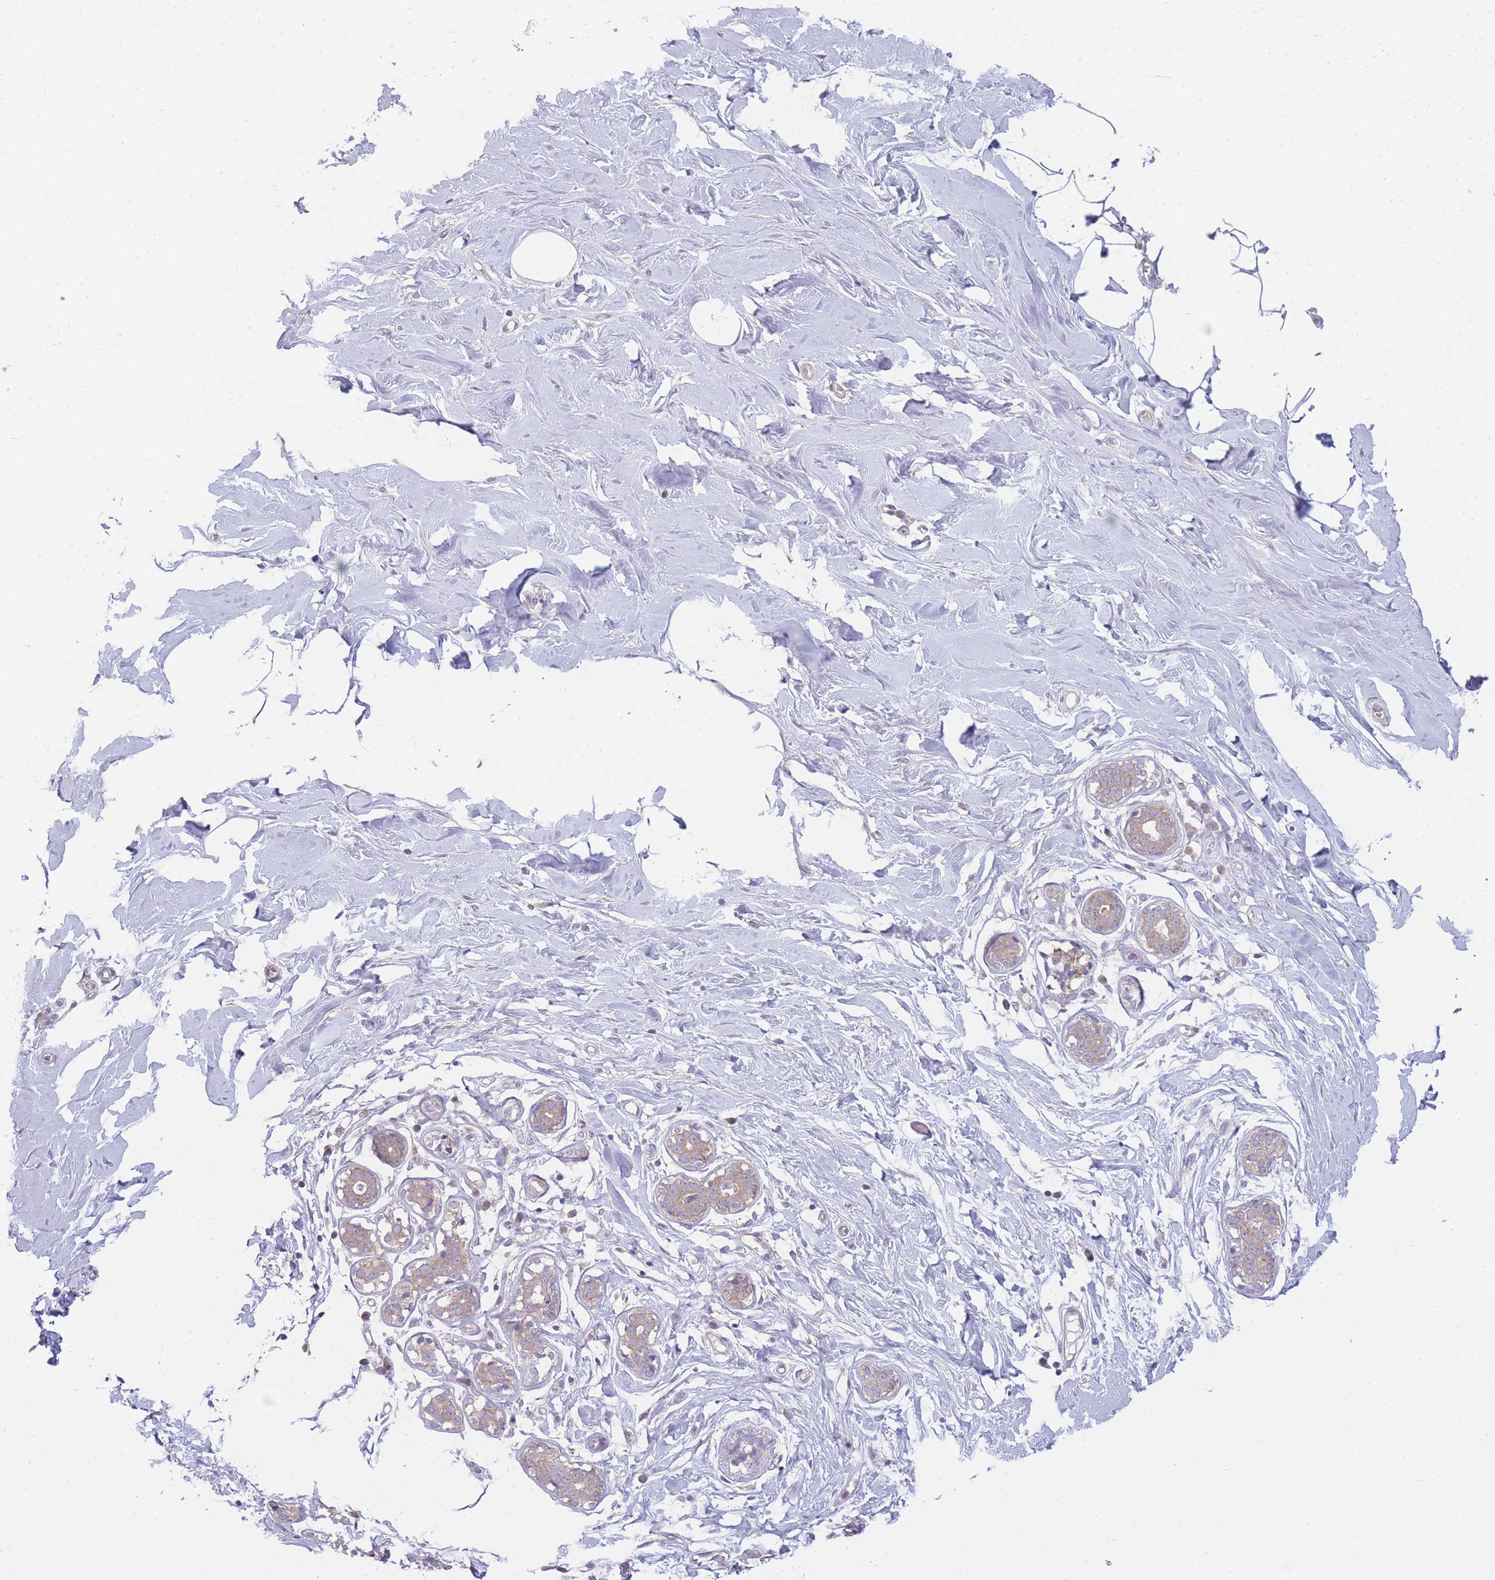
{"staining": {"intensity": "negative", "quantity": "none", "location": "none"}, "tissue": "breast", "cell_type": "Adipocytes", "image_type": "normal", "snomed": [{"axis": "morphology", "description": "Normal tissue, NOS"}, {"axis": "topography", "description": "Breast"}], "caption": "This is a image of immunohistochemistry (IHC) staining of normal breast, which shows no positivity in adipocytes.", "gene": "PFDN6", "patient": {"sex": "female", "age": 27}}